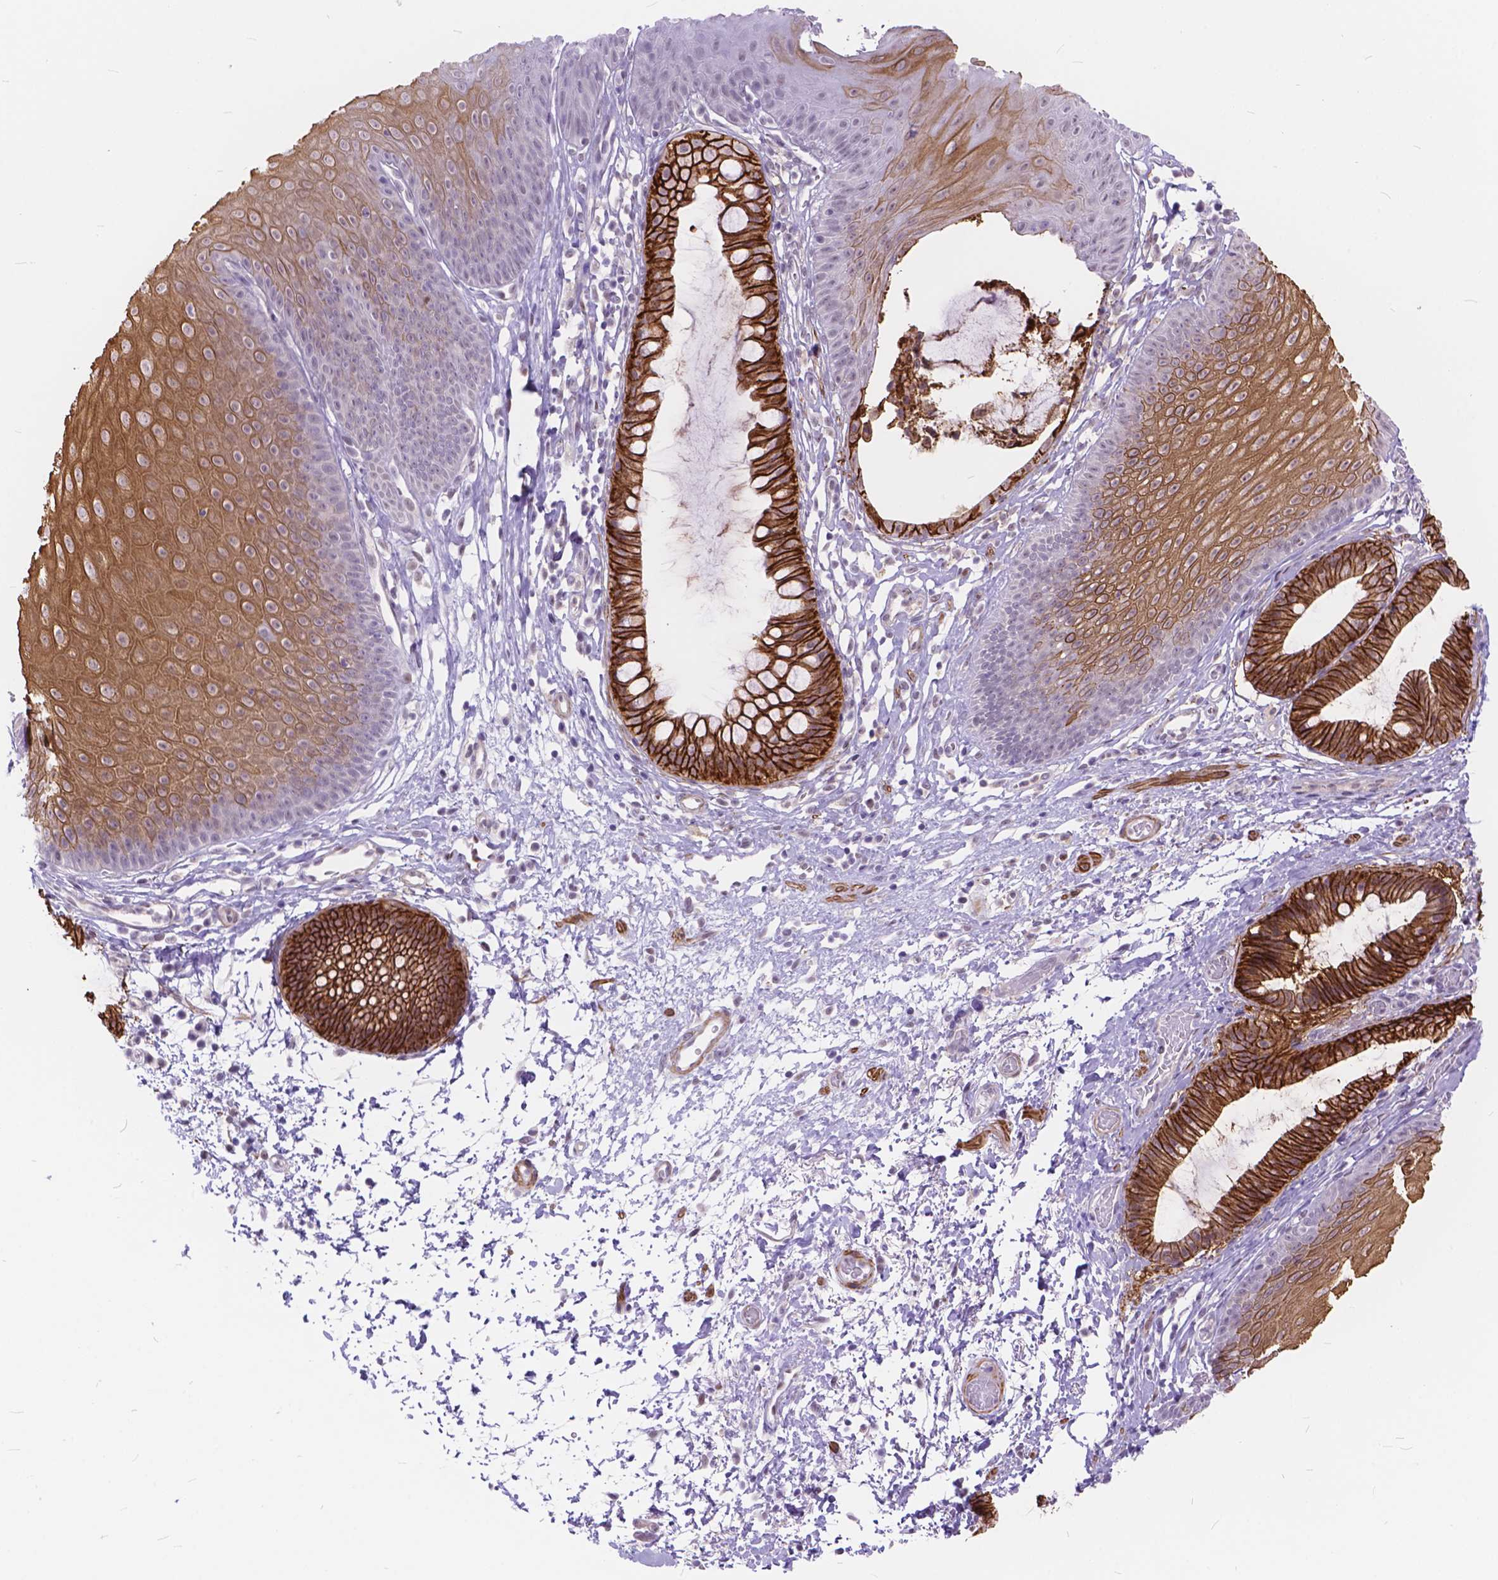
{"staining": {"intensity": "moderate", "quantity": "25%-75%", "location": "cytoplasmic/membranous"}, "tissue": "skin", "cell_type": "Epidermal cells", "image_type": "normal", "snomed": [{"axis": "morphology", "description": "Normal tissue, NOS"}, {"axis": "topography", "description": "Anal"}], "caption": "A high-resolution image shows immunohistochemistry staining of benign skin, which displays moderate cytoplasmic/membranous expression in approximately 25%-75% of epidermal cells.", "gene": "MAN2C1", "patient": {"sex": "male", "age": 53}}